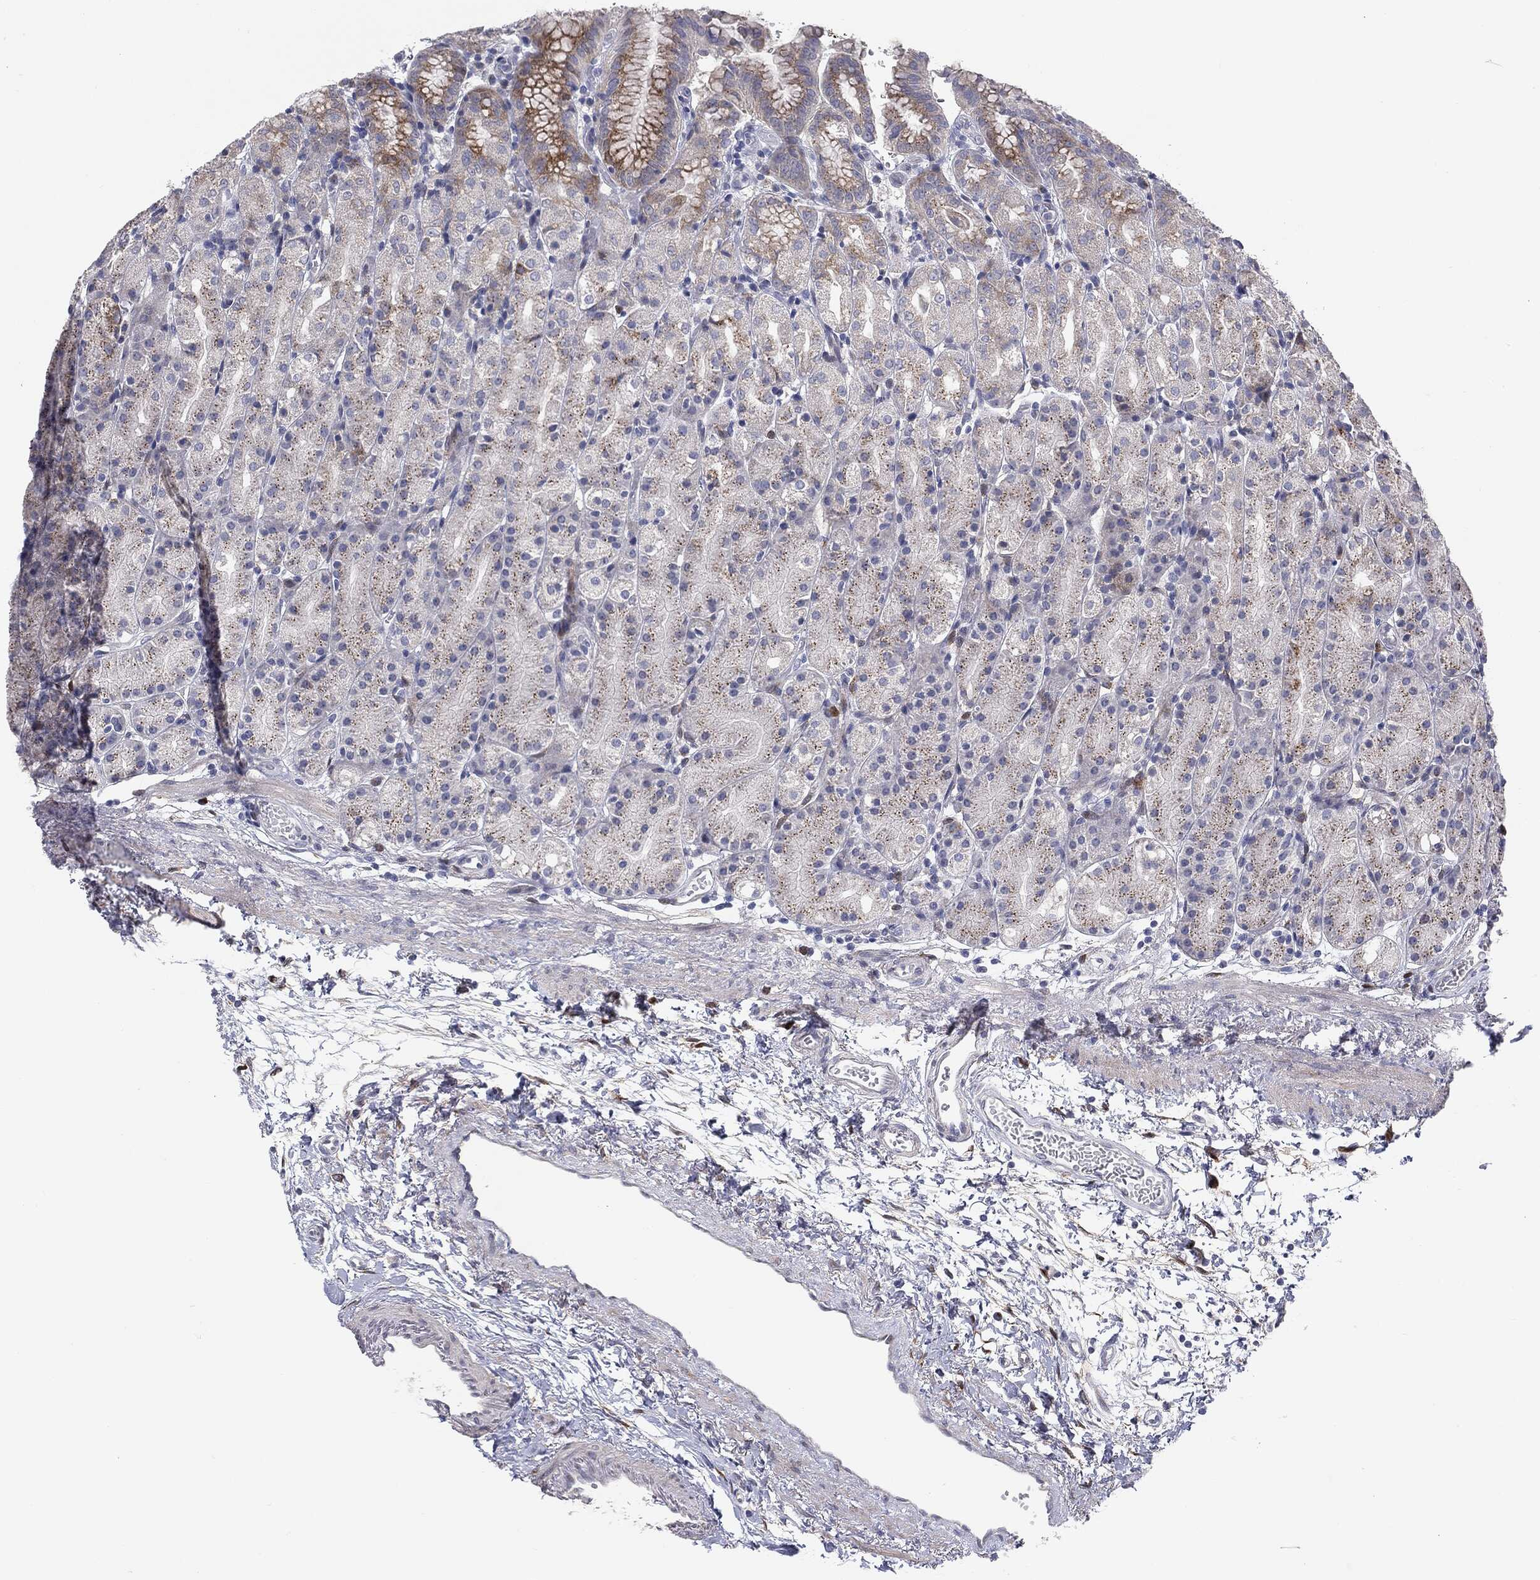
{"staining": {"intensity": "moderate", "quantity": "<25%", "location": "cytoplasmic/membranous"}, "tissue": "stomach", "cell_type": "Glandular cells", "image_type": "normal", "snomed": [{"axis": "morphology", "description": "Normal tissue, NOS"}, {"axis": "morphology", "description": "Adenocarcinoma, NOS"}, {"axis": "topography", "description": "Stomach"}], "caption": "Immunohistochemical staining of normal stomach displays <25% levels of moderate cytoplasmic/membranous protein positivity in about <25% of glandular cells. Using DAB (3,3'-diaminobenzidine) (brown) and hematoxylin (blue) stains, captured at high magnification using brightfield microscopy.", "gene": "KRT5", "patient": {"sex": "female", "age": 81}}